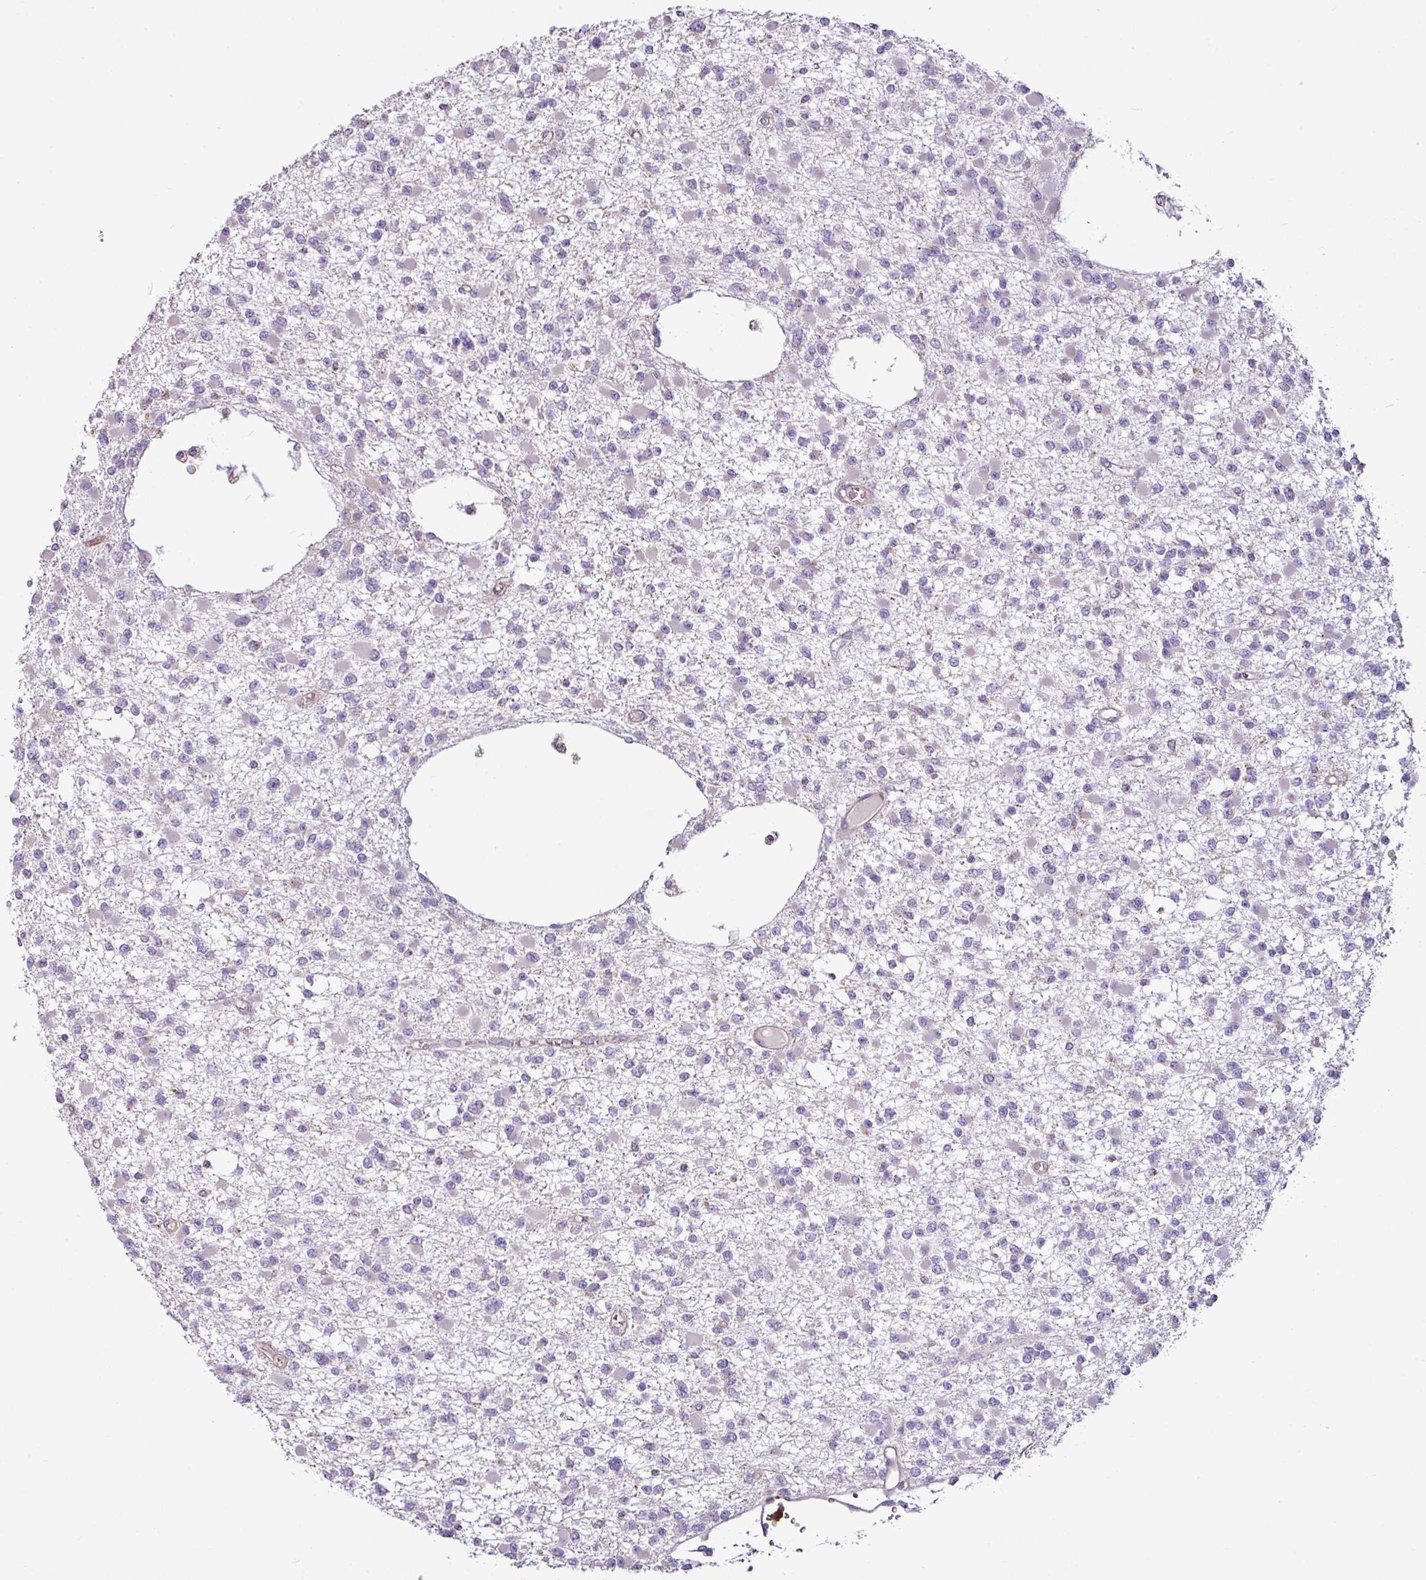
{"staining": {"intensity": "negative", "quantity": "none", "location": "none"}, "tissue": "glioma", "cell_type": "Tumor cells", "image_type": "cancer", "snomed": [{"axis": "morphology", "description": "Glioma, malignant, Low grade"}, {"axis": "topography", "description": "Brain"}], "caption": "There is no significant expression in tumor cells of glioma.", "gene": "ZNF106", "patient": {"sex": "female", "age": 22}}